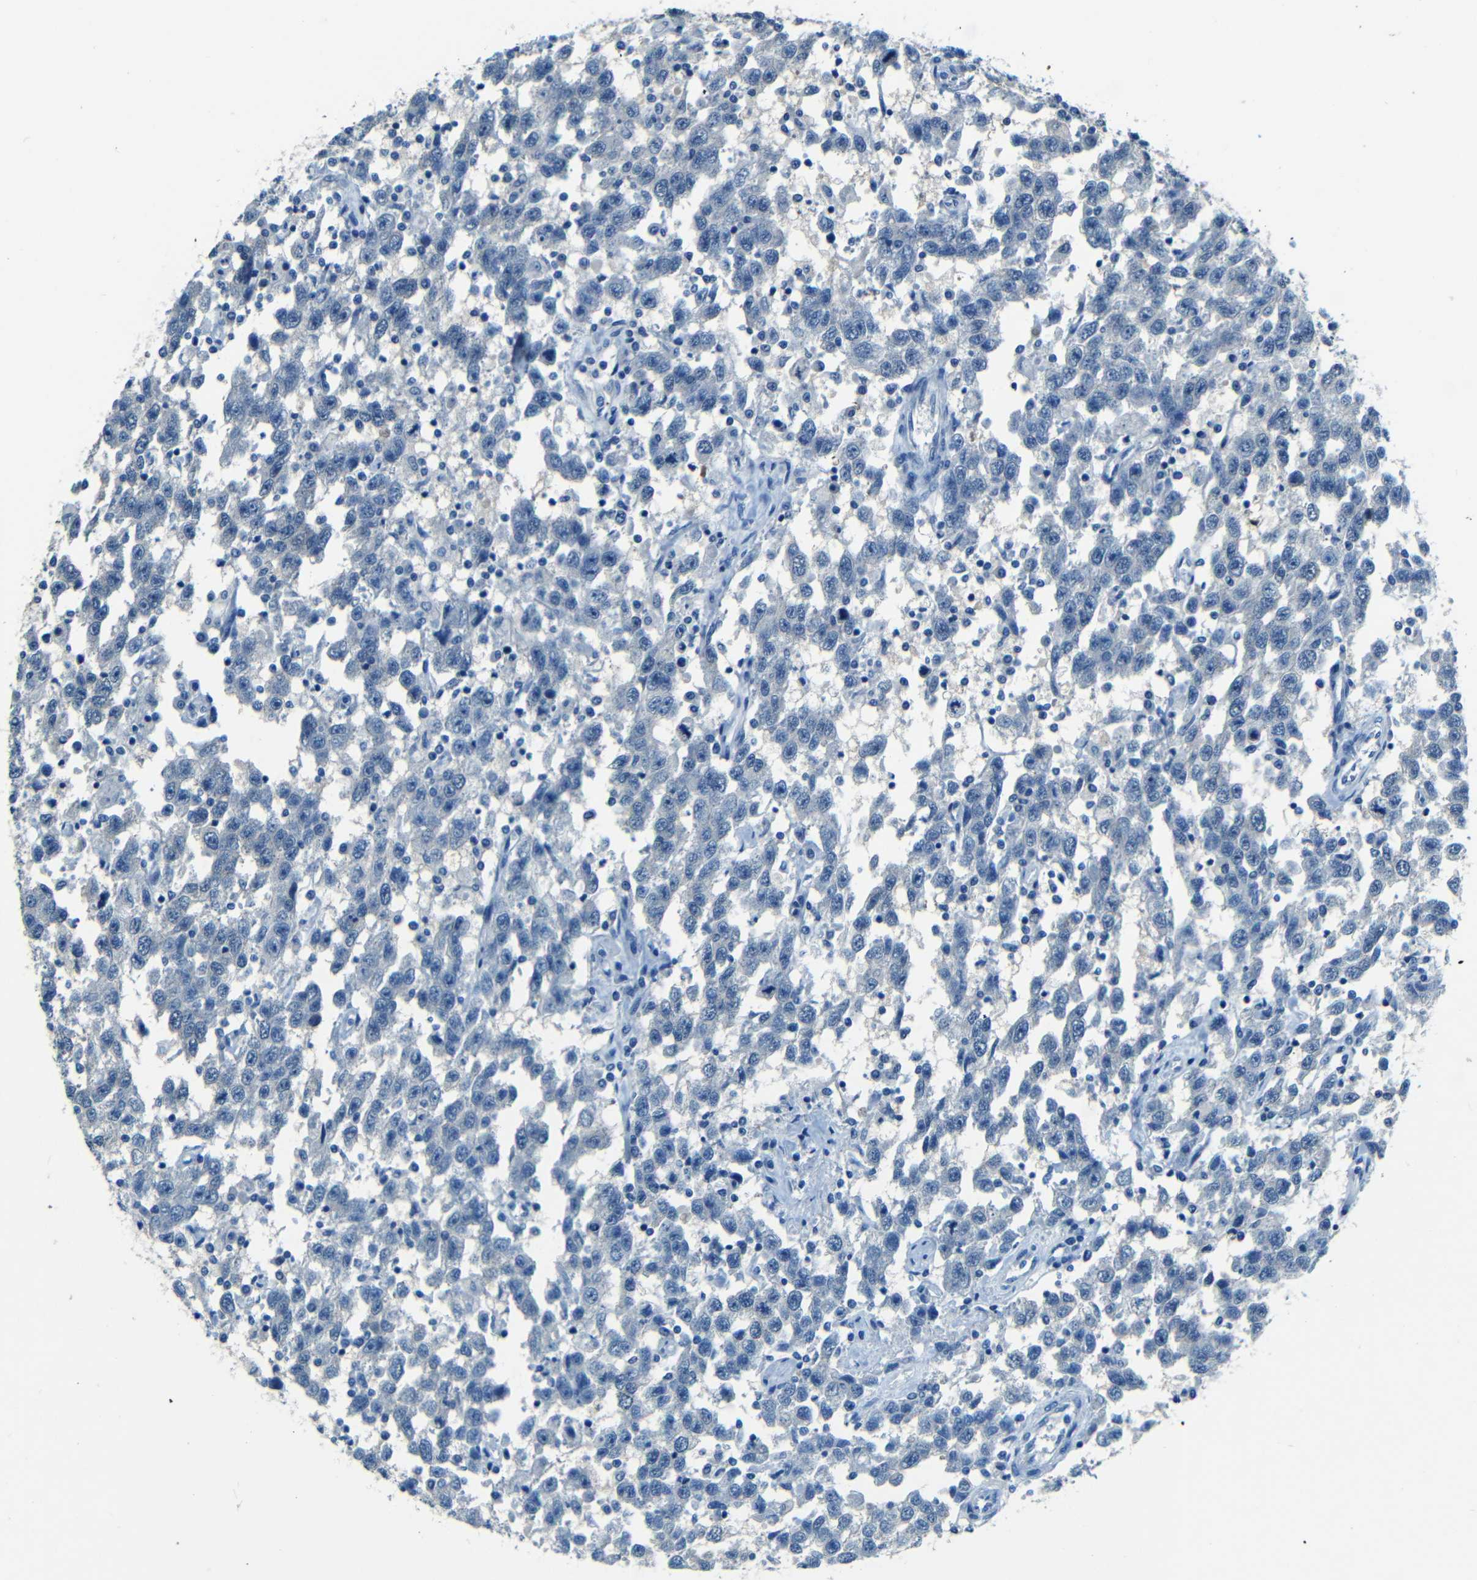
{"staining": {"intensity": "negative", "quantity": "none", "location": "none"}, "tissue": "testis cancer", "cell_type": "Tumor cells", "image_type": "cancer", "snomed": [{"axis": "morphology", "description": "Seminoma, NOS"}, {"axis": "topography", "description": "Testis"}], "caption": "This is a image of immunohistochemistry staining of testis seminoma, which shows no staining in tumor cells.", "gene": "ZMAT1", "patient": {"sex": "male", "age": 41}}